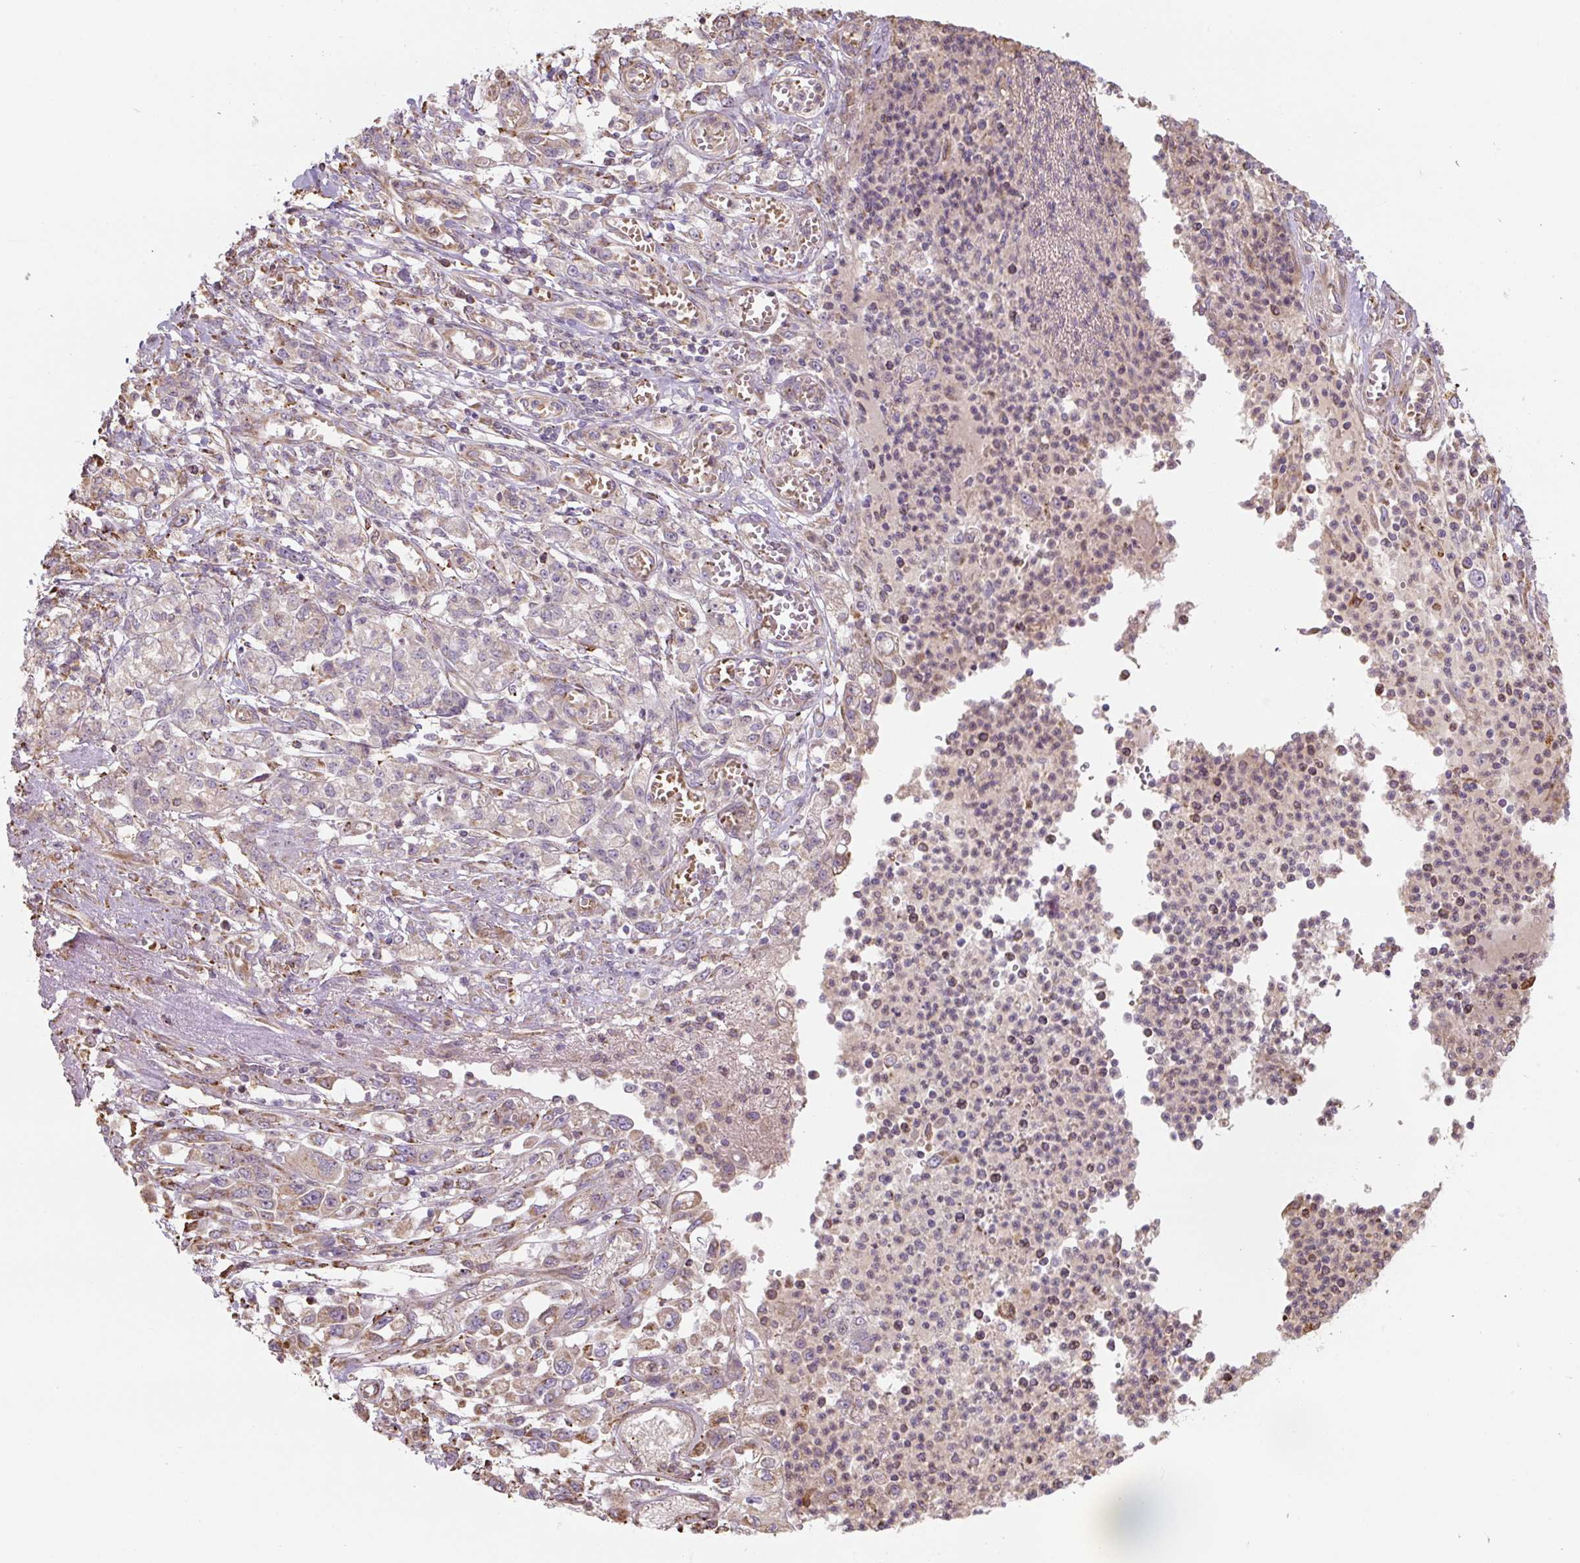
{"staining": {"intensity": "negative", "quantity": "none", "location": "none"}, "tissue": "stomach cancer", "cell_type": "Tumor cells", "image_type": "cancer", "snomed": [{"axis": "morphology", "description": "Adenocarcinoma, NOS"}, {"axis": "topography", "description": "Stomach"}], "caption": "Adenocarcinoma (stomach) was stained to show a protein in brown. There is no significant staining in tumor cells.", "gene": "RASA1", "patient": {"sex": "female", "age": 76}}